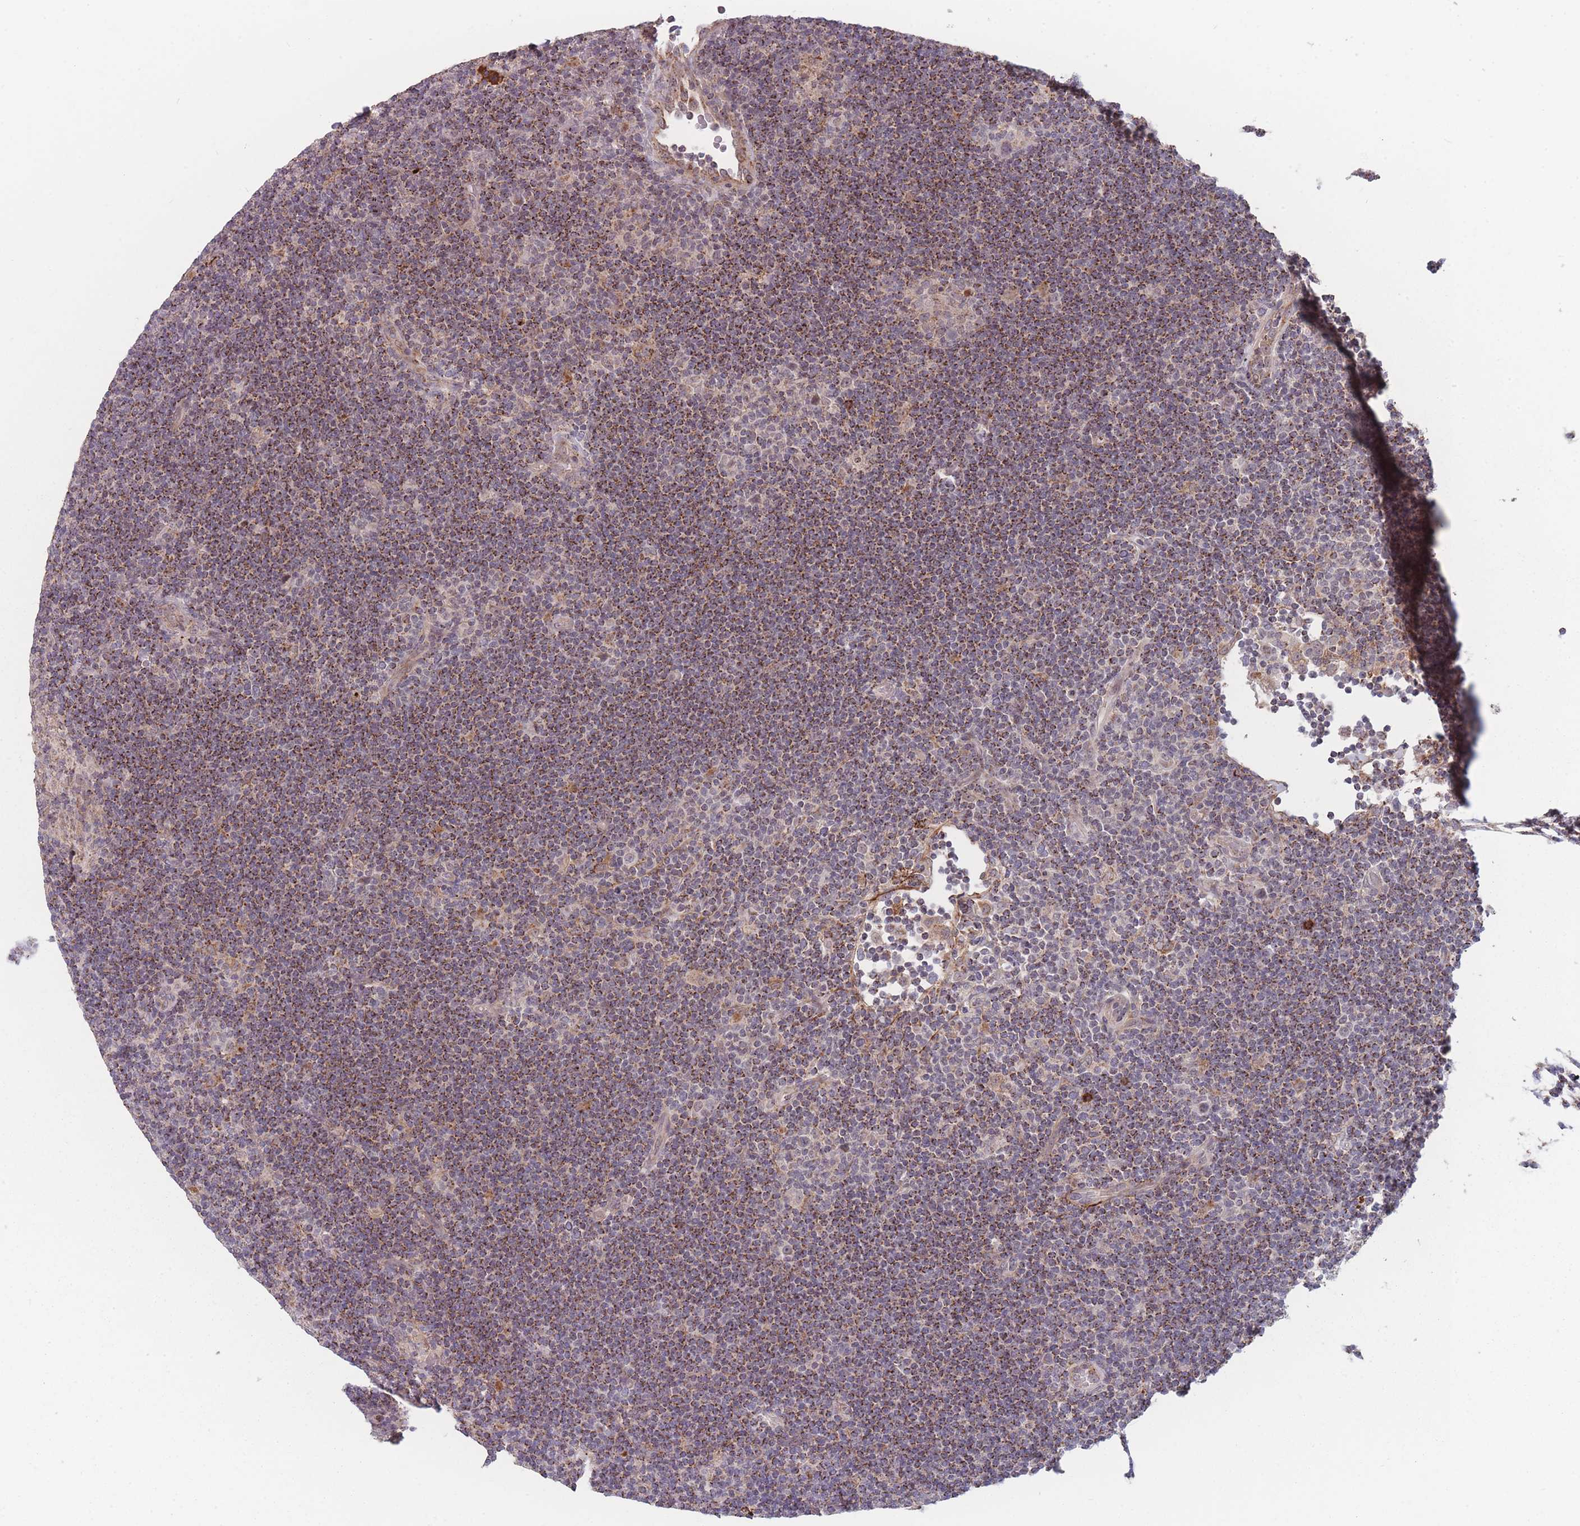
{"staining": {"intensity": "moderate", "quantity": "<25%", "location": "cytoplasmic/membranous"}, "tissue": "lymphoma", "cell_type": "Tumor cells", "image_type": "cancer", "snomed": [{"axis": "morphology", "description": "Hodgkin's disease, NOS"}, {"axis": "topography", "description": "Lymph node"}], "caption": "Immunohistochemistry of human lymphoma reveals low levels of moderate cytoplasmic/membranous positivity in approximately <25% of tumor cells.", "gene": "TMEM232", "patient": {"sex": "female", "age": 57}}